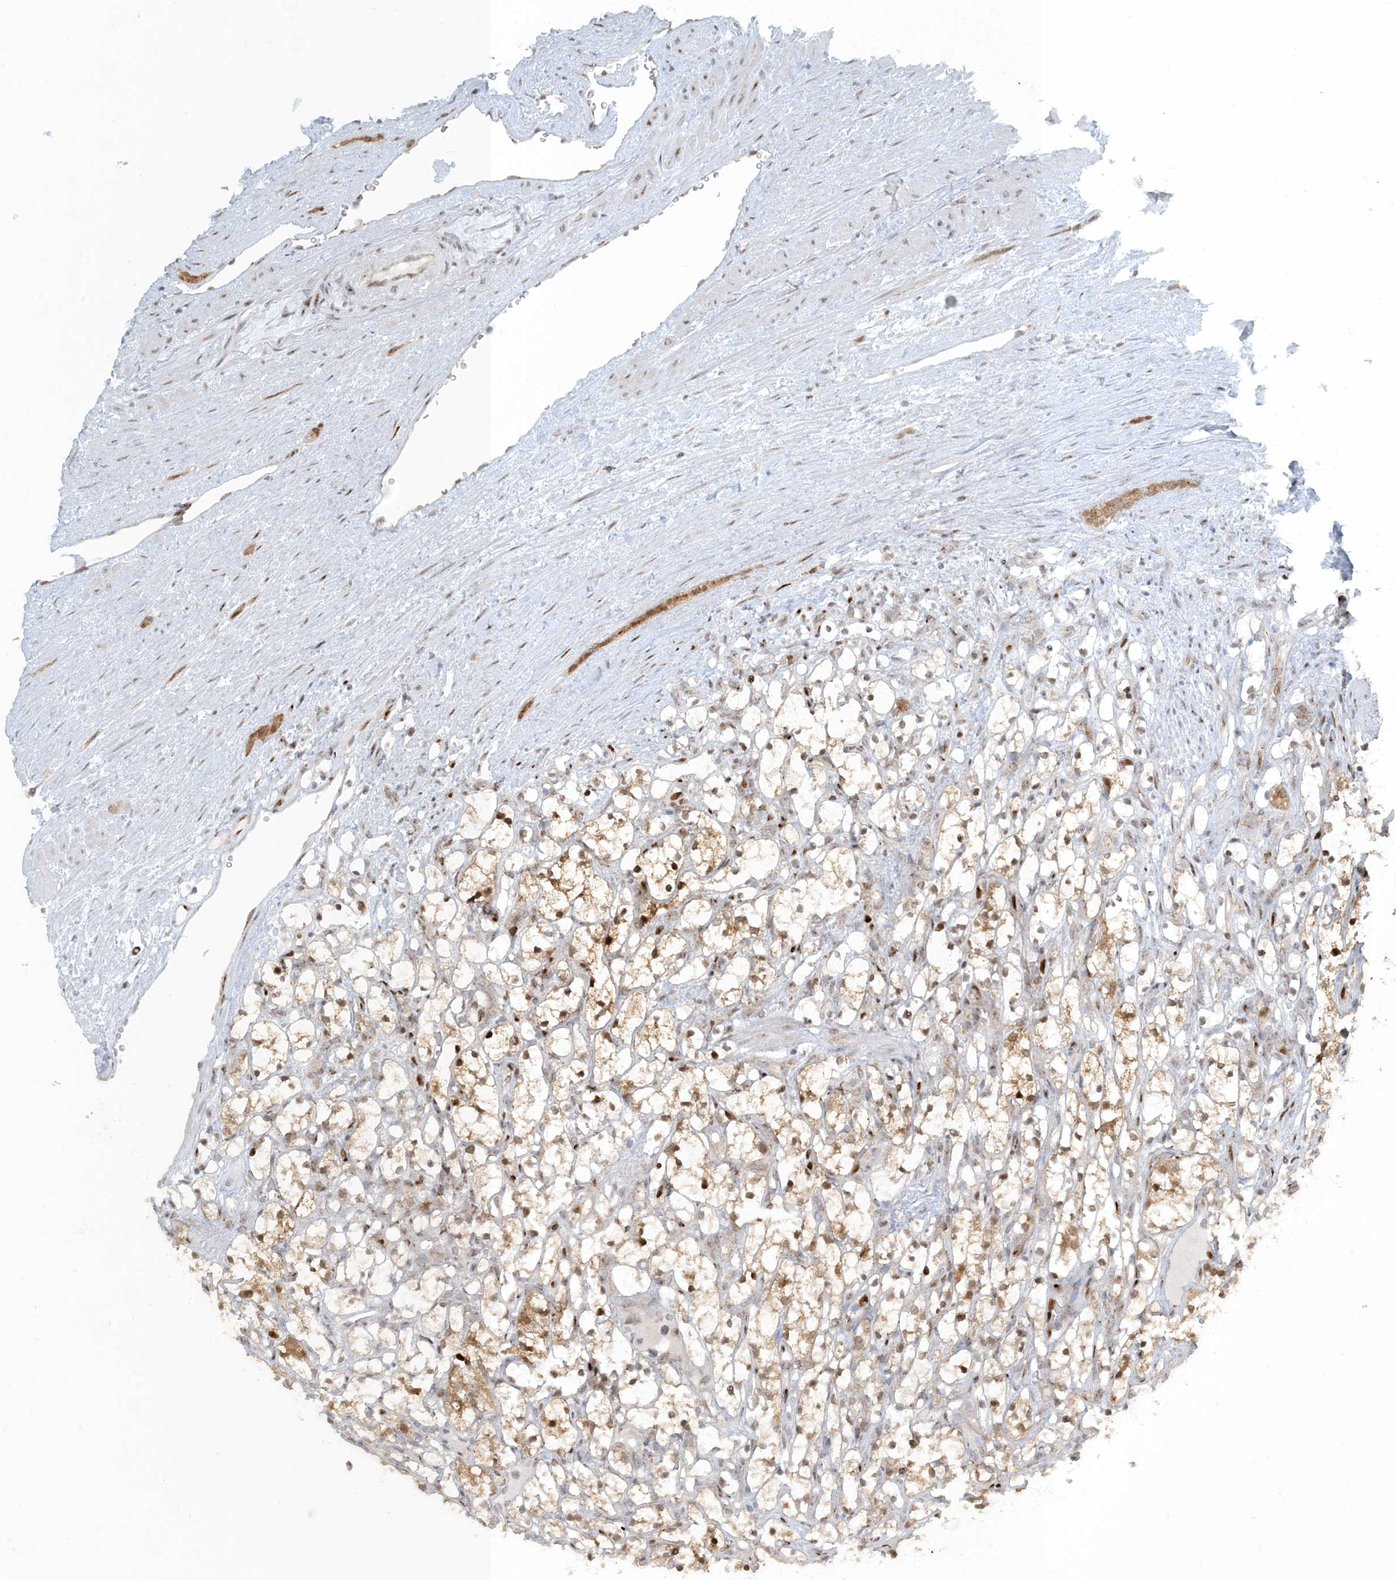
{"staining": {"intensity": "moderate", "quantity": "25%-75%", "location": "cytoplasmic/membranous,nuclear"}, "tissue": "renal cancer", "cell_type": "Tumor cells", "image_type": "cancer", "snomed": [{"axis": "morphology", "description": "Adenocarcinoma, NOS"}, {"axis": "topography", "description": "Kidney"}], "caption": "Immunohistochemical staining of human renal cancer shows moderate cytoplasmic/membranous and nuclear protein expression in approximately 25%-75% of tumor cells.", "gene": "MBD1", "patient": {"sex": "female", "age": 69}}